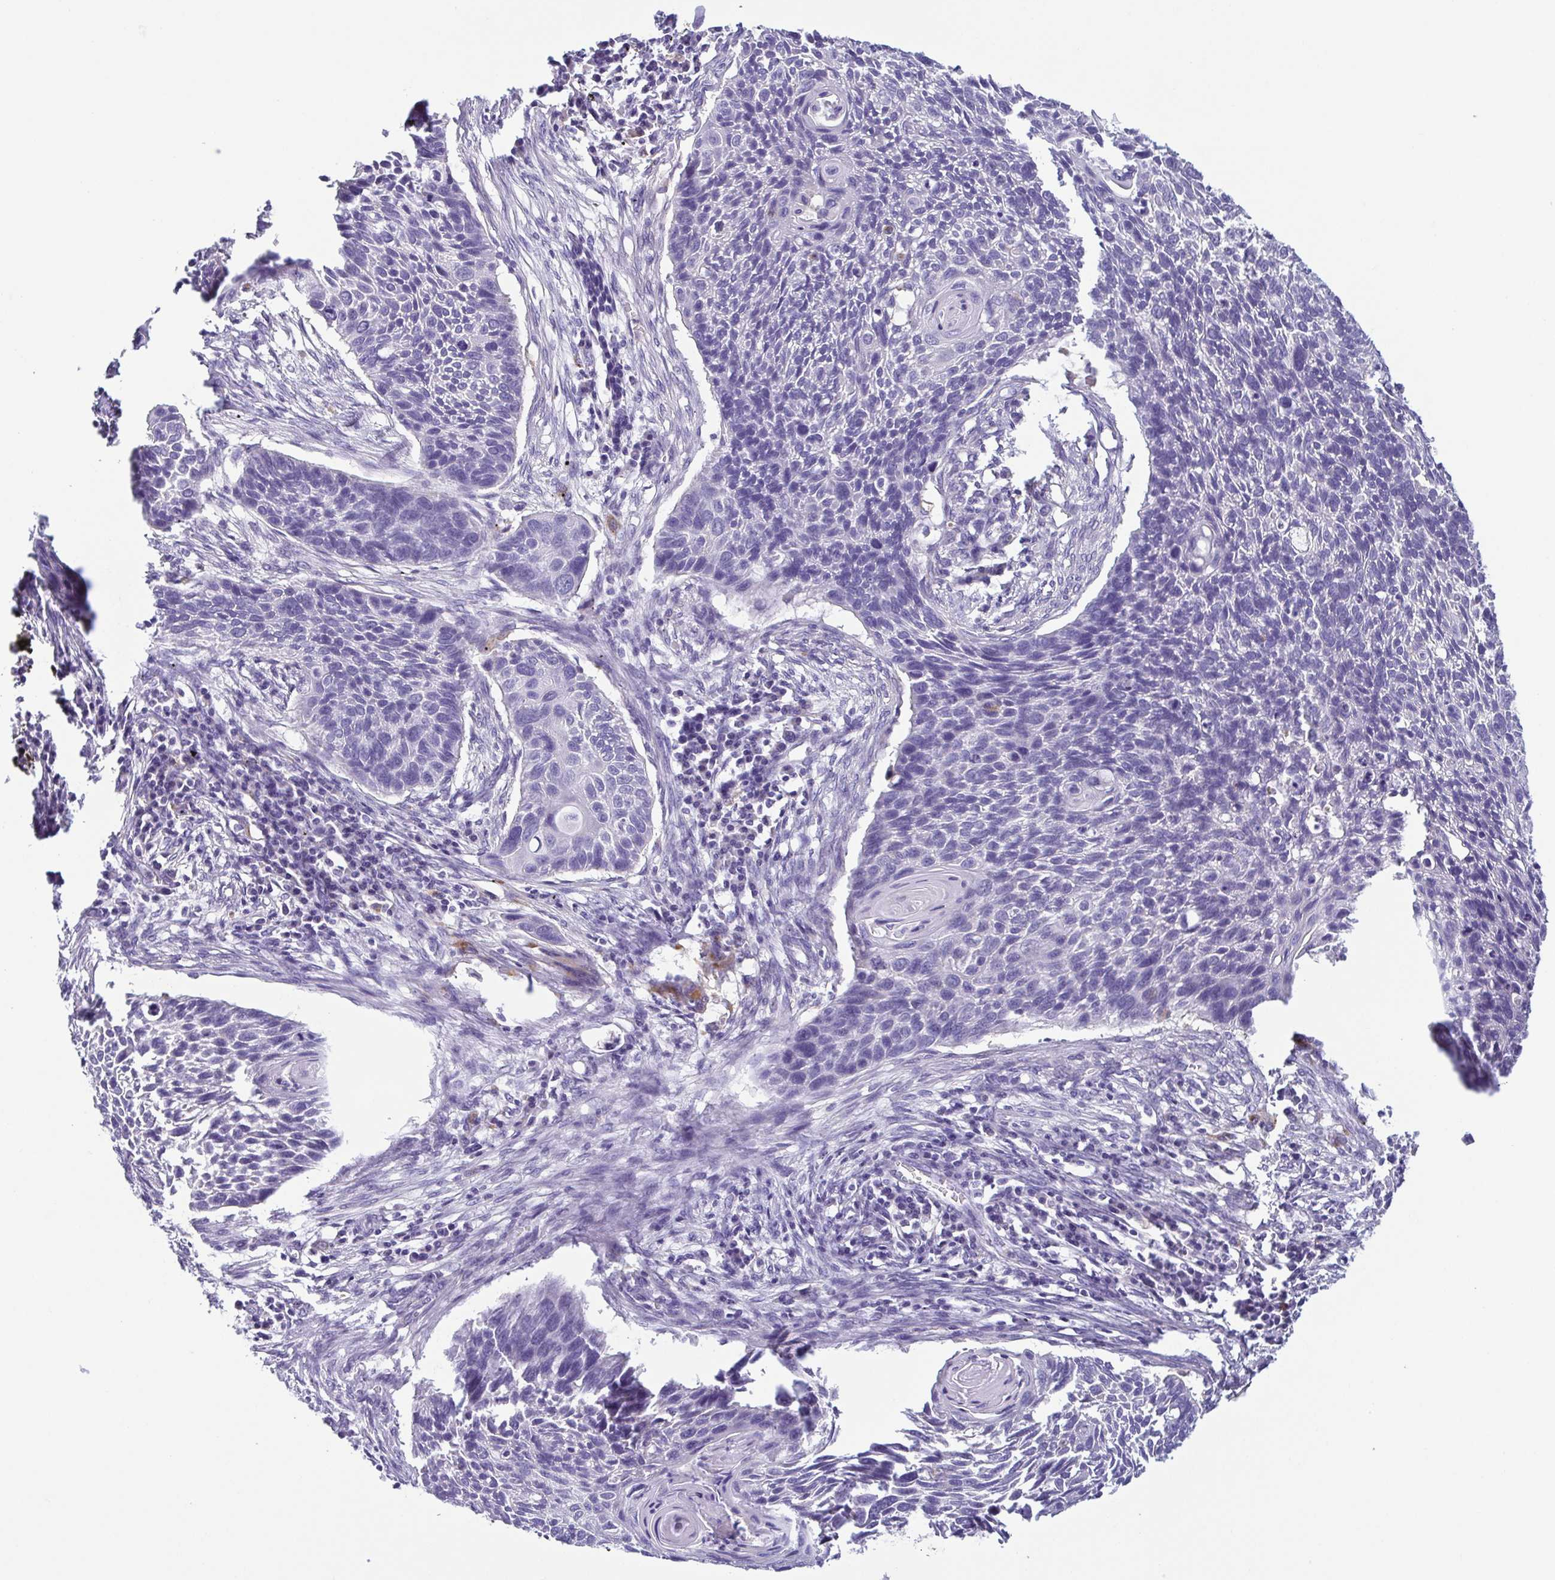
{"staining": {"intensity": "negative", "quantity": "none", "location": "none"}, "tissue": "lung cancer", "cell_type": "Tumor cells", "image_type": "cancer", "snomed": [{"axis": "morphology", "description": "Squamous cell carcinoma, NOS"}, {"axis": "topography", "description": "Lung"}], "caption": "IHC histopathology image of squamous cell carcinoma (lung) stained for a protein (brown), which demonstrates no positivity in tumor cells. (Stains: DAB (3,3'-diaminobenzidine) immunohistochemistry (IHC) with hematoxylin counter stain, Microscopy: brightfield microscopy at high magnification).", "gene": "ATP6V1G2", "patient": {"sex": "male", "age": 78}}